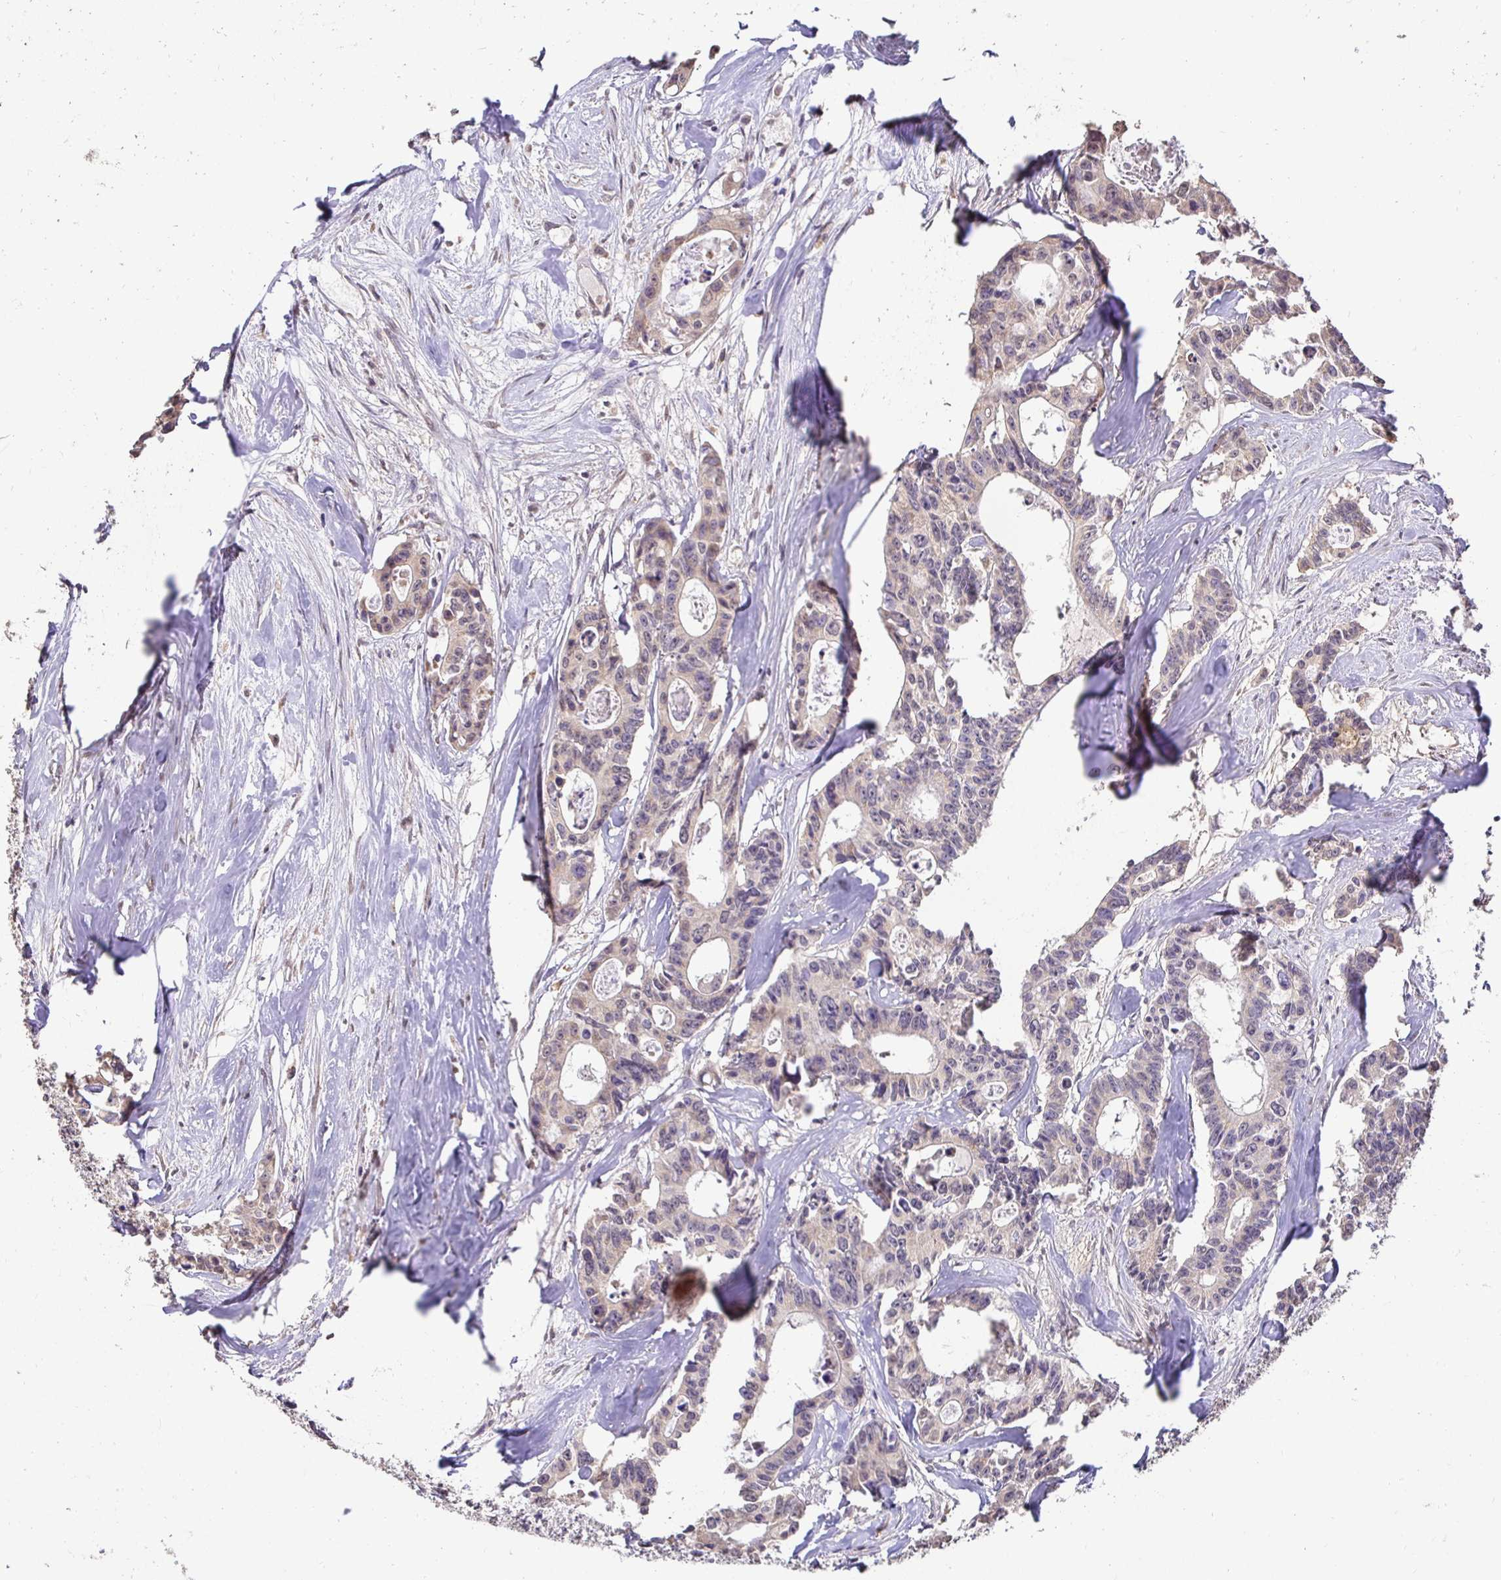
{"staining": {"intensity": "weak", "quantity": "<25%", "location": "nuclear"}, "tissue": "colorectal cancer", "cell_type": "Tumor cells", "image_type": "cancer", "snomed": [{"axis": "morphology", "description": "Adenocarcinoma, NOS"}, {"axis": "topography", "description": "Rectum"}], "caption": "A photomicrograph of colorectal cancer (adenocarcinoma) stained for a protein exhibits no brown staining in tumor cells.", "gene": "RHEBL1", "patient": {"sex": "male", "age": 57}}